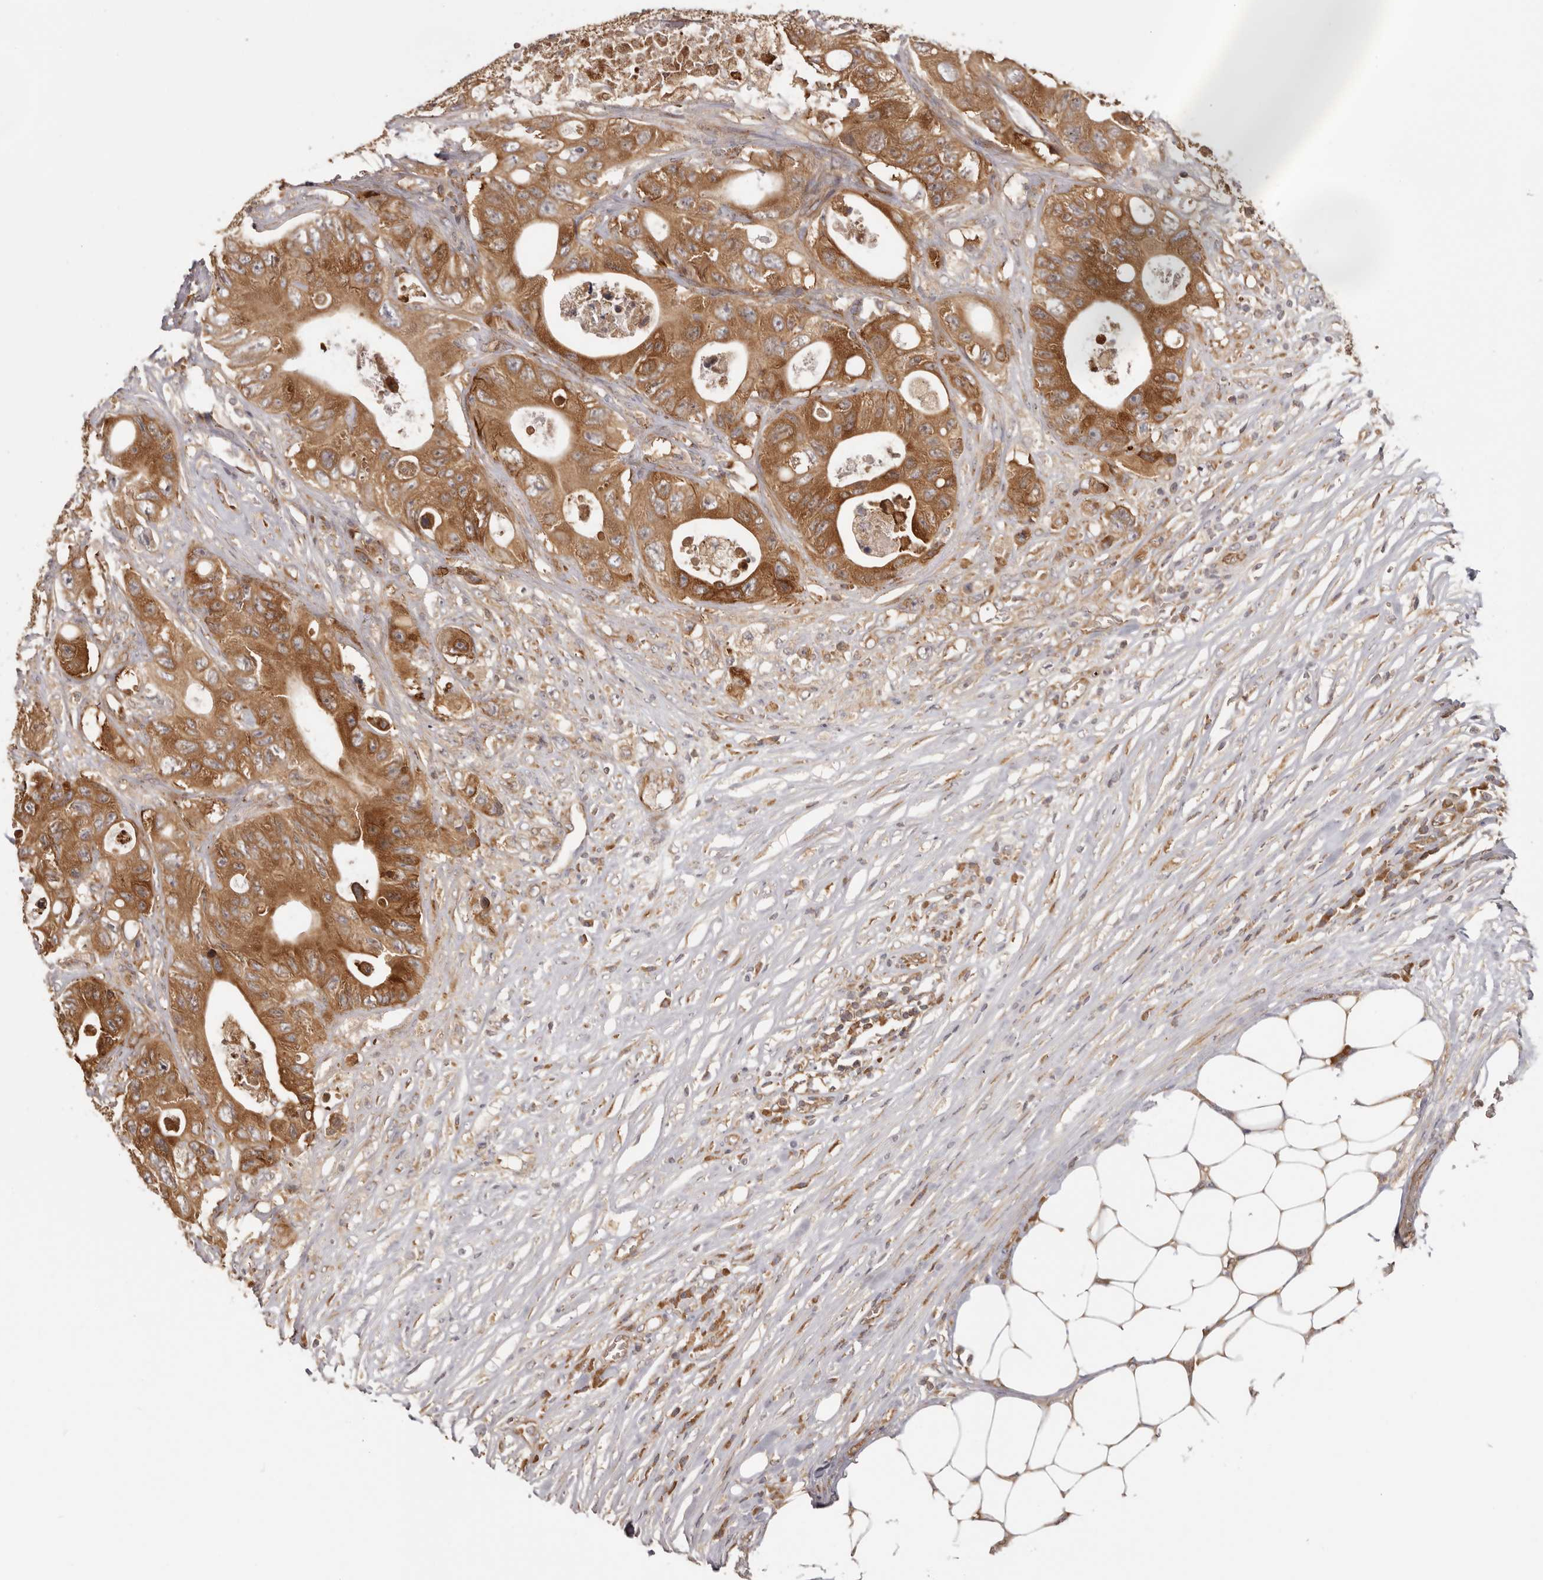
{"staining": {"intensity": "moderate", "quantity": ">75%", "location": "cytoplasmic/membranous"}, "tissue": "colorectal cancer", "cell_type": "Tumor cells", "image_type": "cancer", "snomed": [{"axis": "morphology", "description": "Adenocarcinoma, NOS"}, {"axis": "topography", "description": "Colon"}], "caption": "Immunohistochemical staining of human colorectal cancer displays moderate cytoplasmic/membranous protein staining in approximately >75% of tumor cells.", "gene": "EEF1E1", "patient": {"sex": "female", "age": 46}}